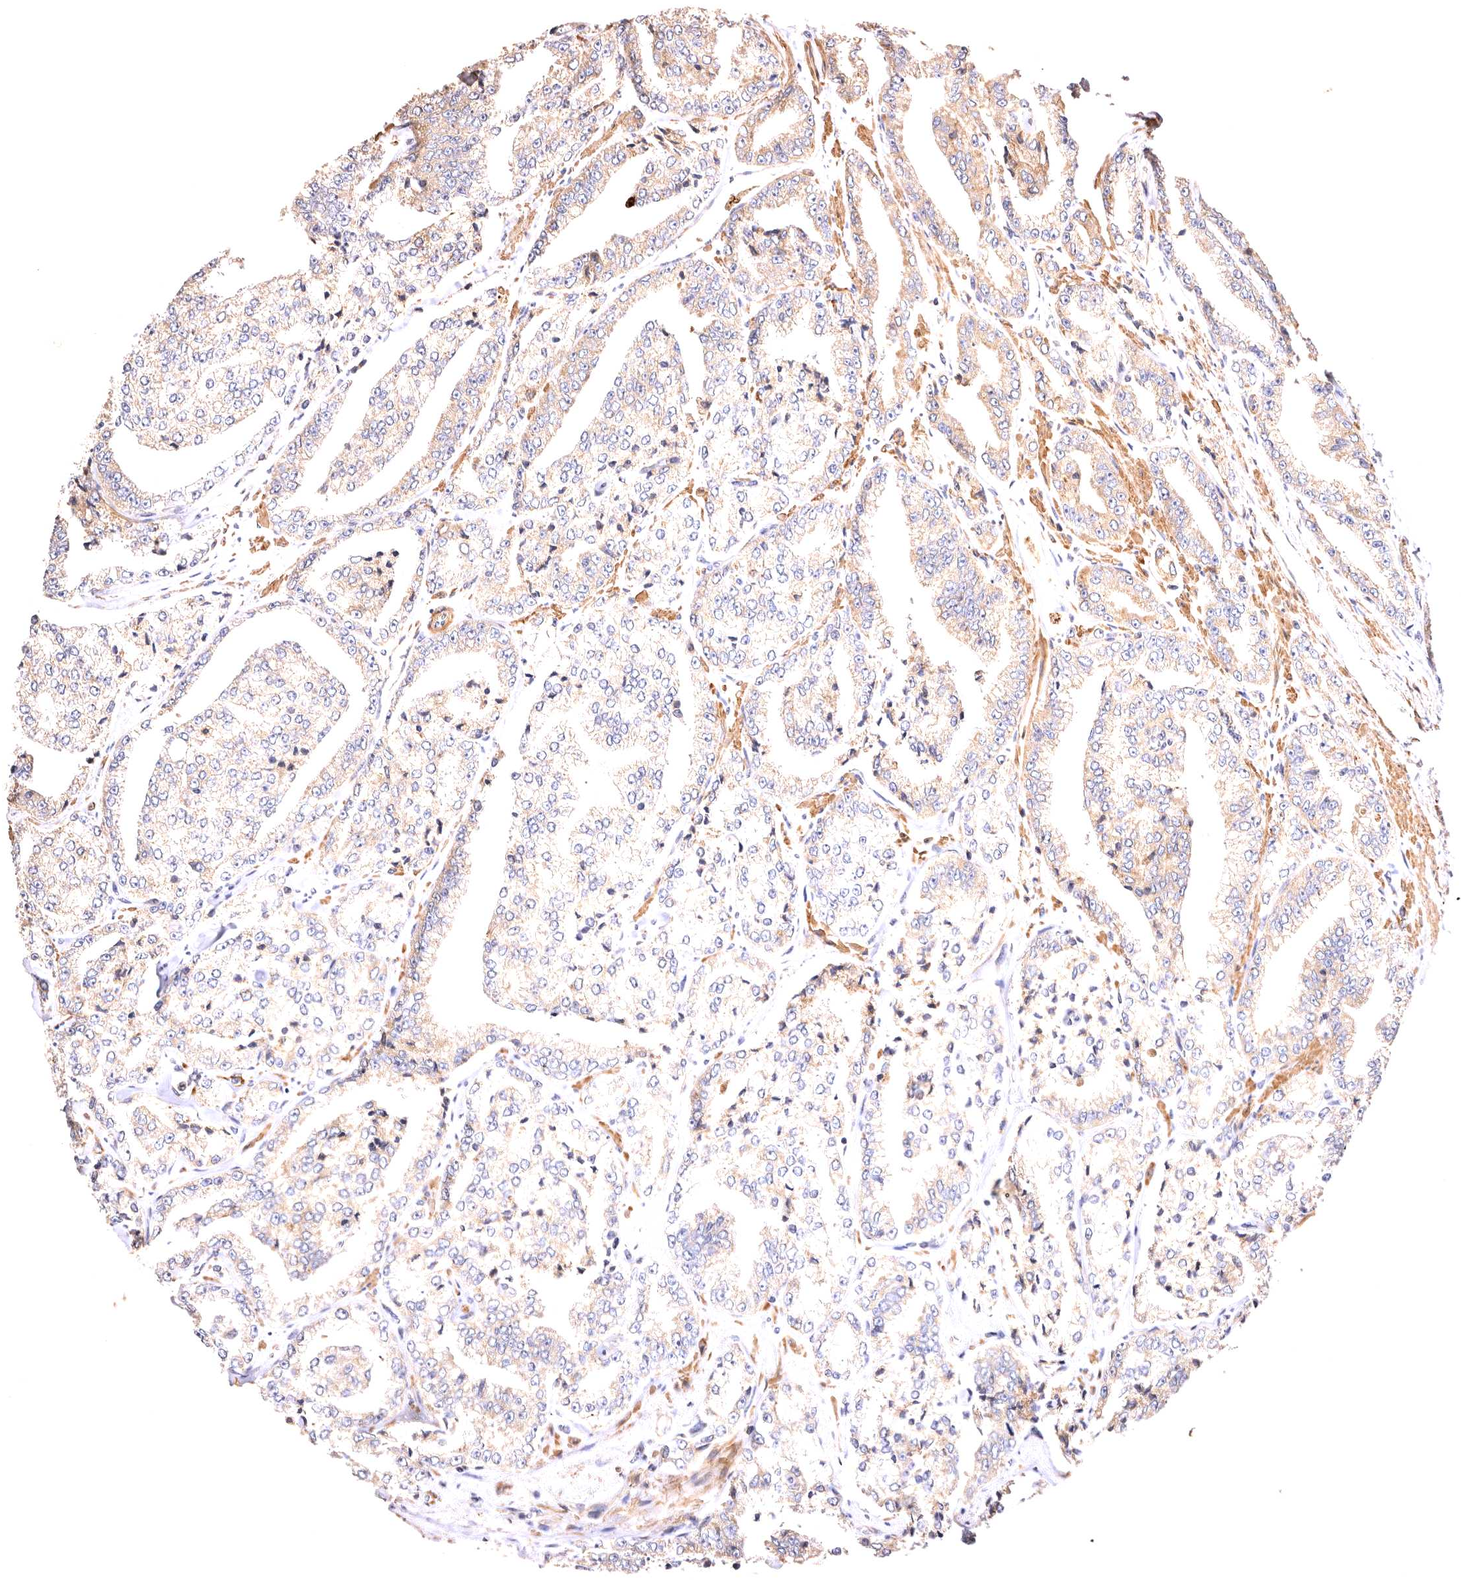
{"staining": {"intensity": "weak", "quantity": "25%-75%", "location": "cytoplasmic/membranous"}, "tissue": "prostate cancer", "cell_type": "Tumor cells", "image_type": "cancer", "snomed": [{"axis": "morphology", "description": "Adenocarcinoma, High grade"}, {"axis": "topography", "description": "Prostate"}], "caption": "This photomicrograph demonstrates prostate cancer stained with immunohistochemistry to label a protein in brown. The cytoplasmic/membranous of tumor cells show weak positivity for the protein. Nuclei are counter-stained blue.", "gene": "VPS45", "patient": {"sex": "male", "age": 71}}